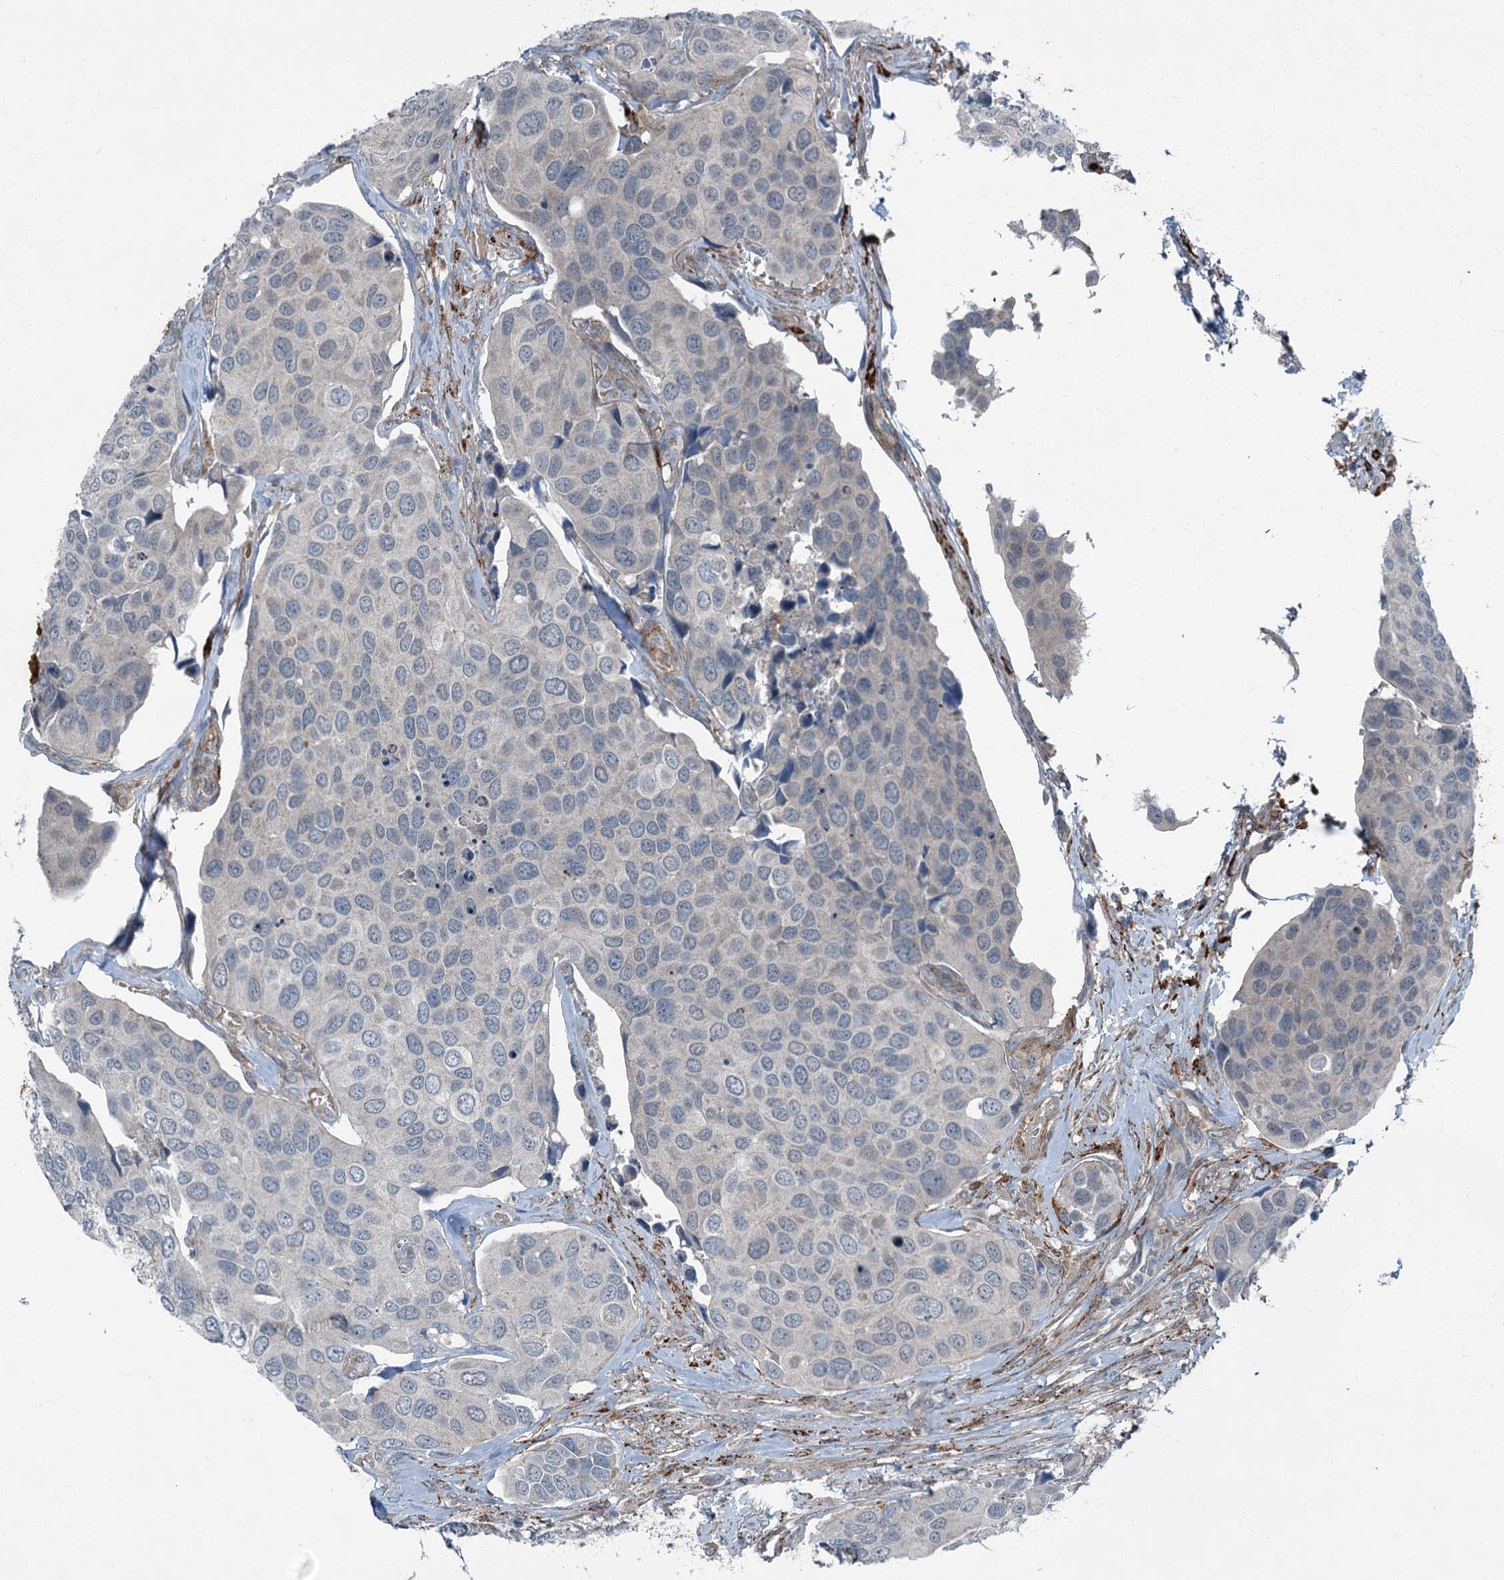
{"staining": {"intensity": "negative", "quantity": "none", "location": "none"}, "tissue": "urothelial cancer", "cell_type": "Tumor cells", "image_type": "cancer", "snomed": [{"axis": "morphology", "description": "Urothelial carcinoma, High grade"}, {"axis": "topography", "description": "Urinary bladder"}], "caption": "Photomicrograph shows no protein positivity in tumor cells of high-grade urothelial carcinoma tissue.", "gene": "AXL", "patient": {"sex": "male", "age": 74}}